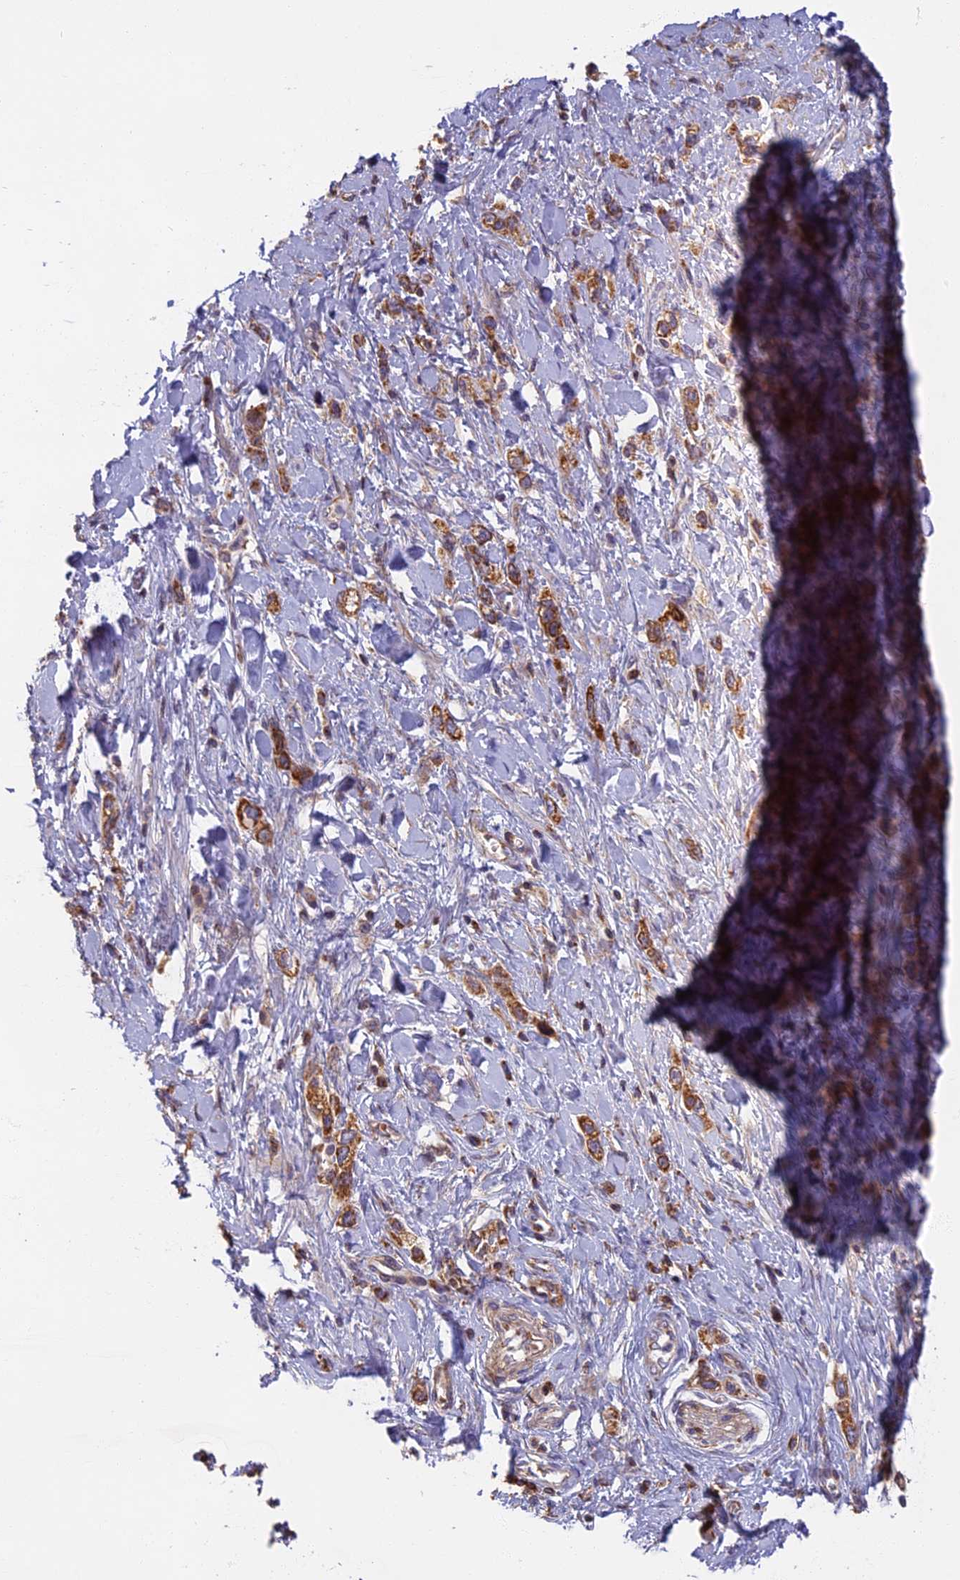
{"staining": {"intensity": "moderate", "quantity": ">75%", "location": "cytoplasmic/membranous"}, "tissue": "stomach cancer", "cell_type": "Tumor cells", "image_type": "cancer", "snomed": [{"axis": "morphology", "description": "Normal tissue, NOS"}, {"axis": "morphology", "description": "Adenocarcinoma, NOS"}, {"axis": "topography", "description": "Stomach, upper"}, {"axis": "topography", "description": "Stomach"}], "caption": "Moderate cytoplasmic/membranous positivity is seen in approximately >75% of tumor cells in stomach cancer.", "gene": "EDAR", "patient": {"sex": "female", "age": 65}}